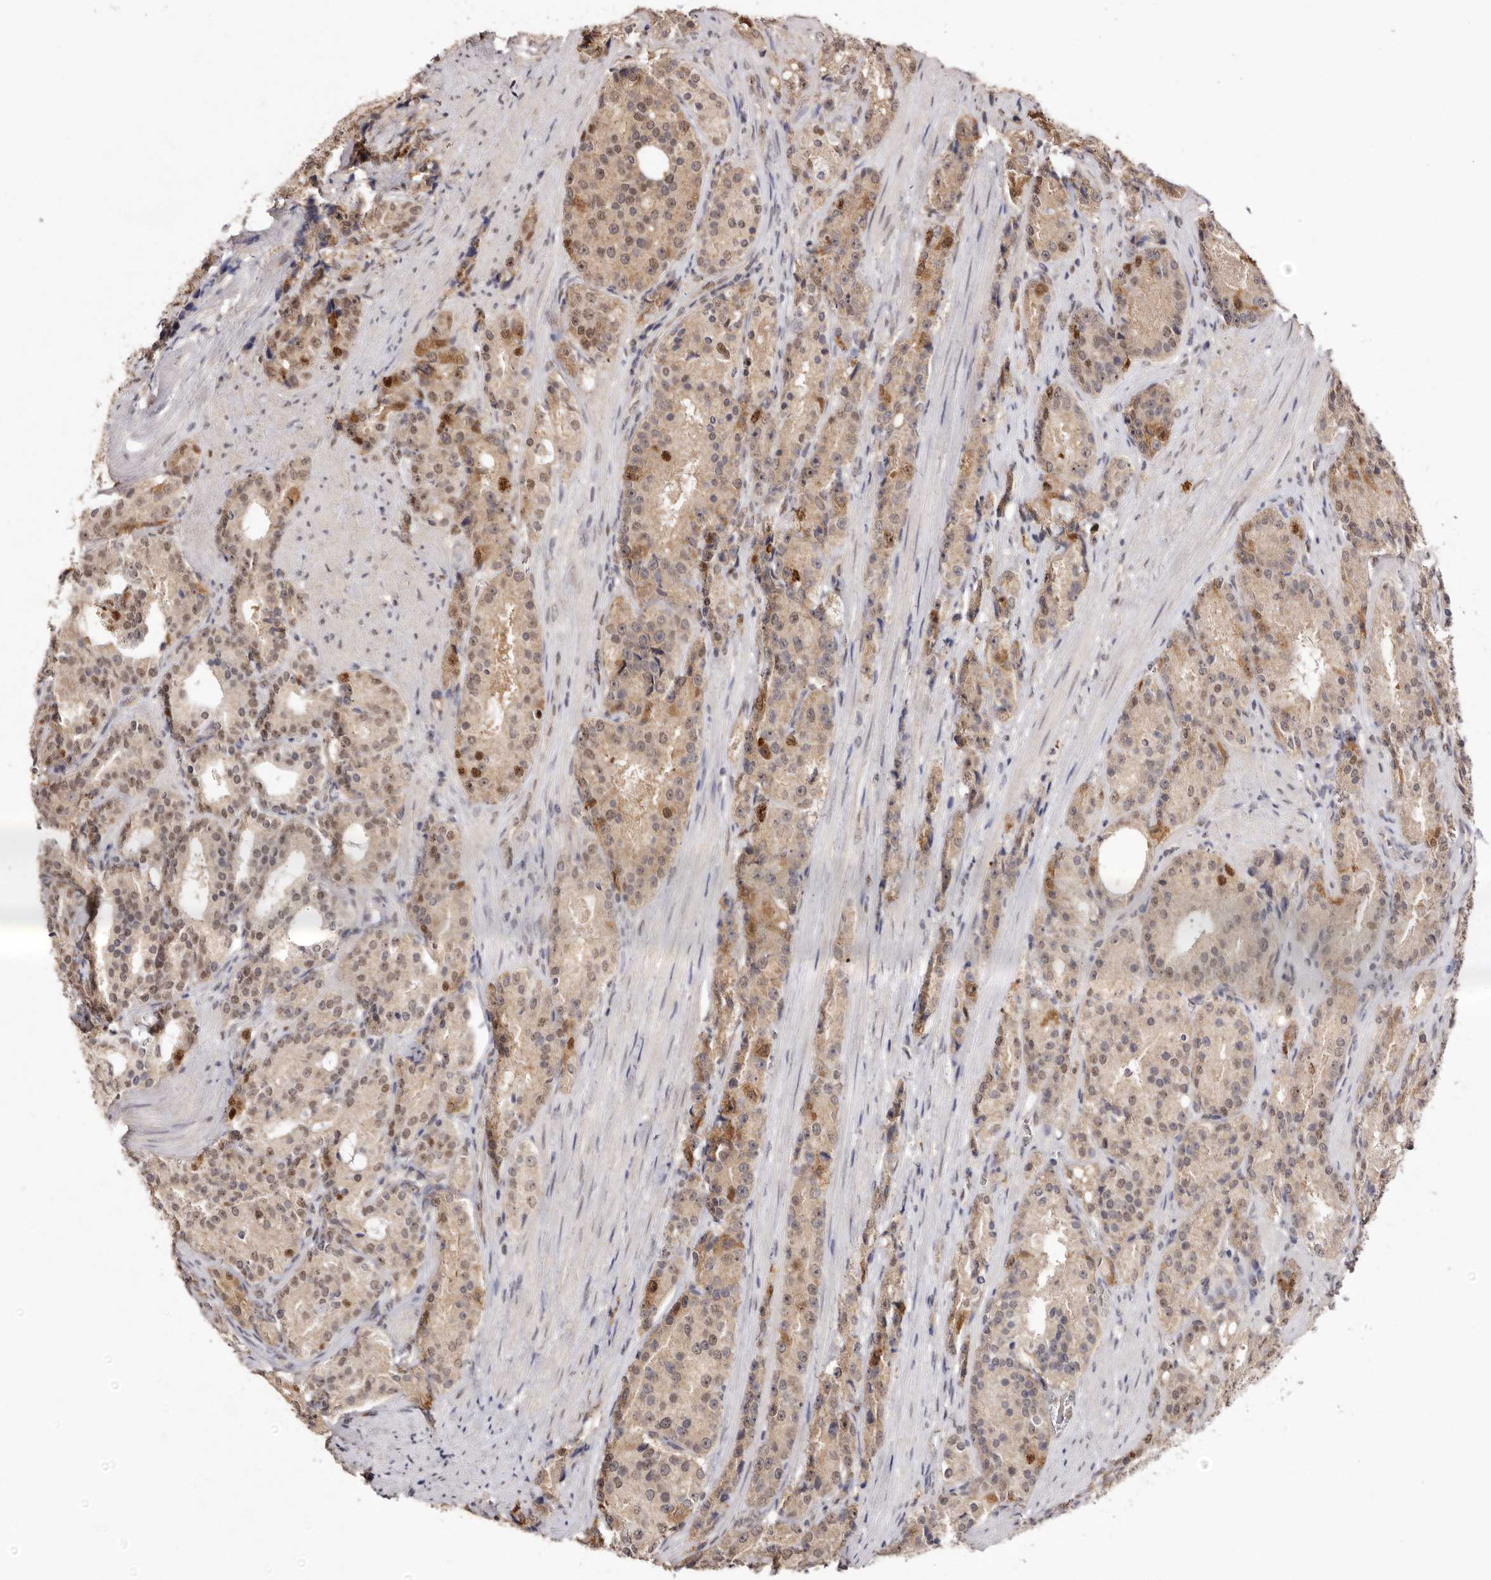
{"staining": {"intensity": "weak", "quantity": ">75%", "location": "cytoplasmic/membranous,nuclear"}, "tissue": "prostate cancer", "cell_type": "Tumor cells", "image_type": "cancer", "snomed": [{"axis": "morphology", "description": "Adenocarcinoma, High grade"}, {"axis": "topography", "description": "Prostate"}], "caption": "Approximately >75% of tumor cells in human adenocarcinoma (high-grade) (prostate) show weak cytoplasmic/membranous and nuclear protein positivity as visualized by brown immunohistochemical staining.", "gene": "NOTCH1", "patient": {"sex": "male", "age": 60}}